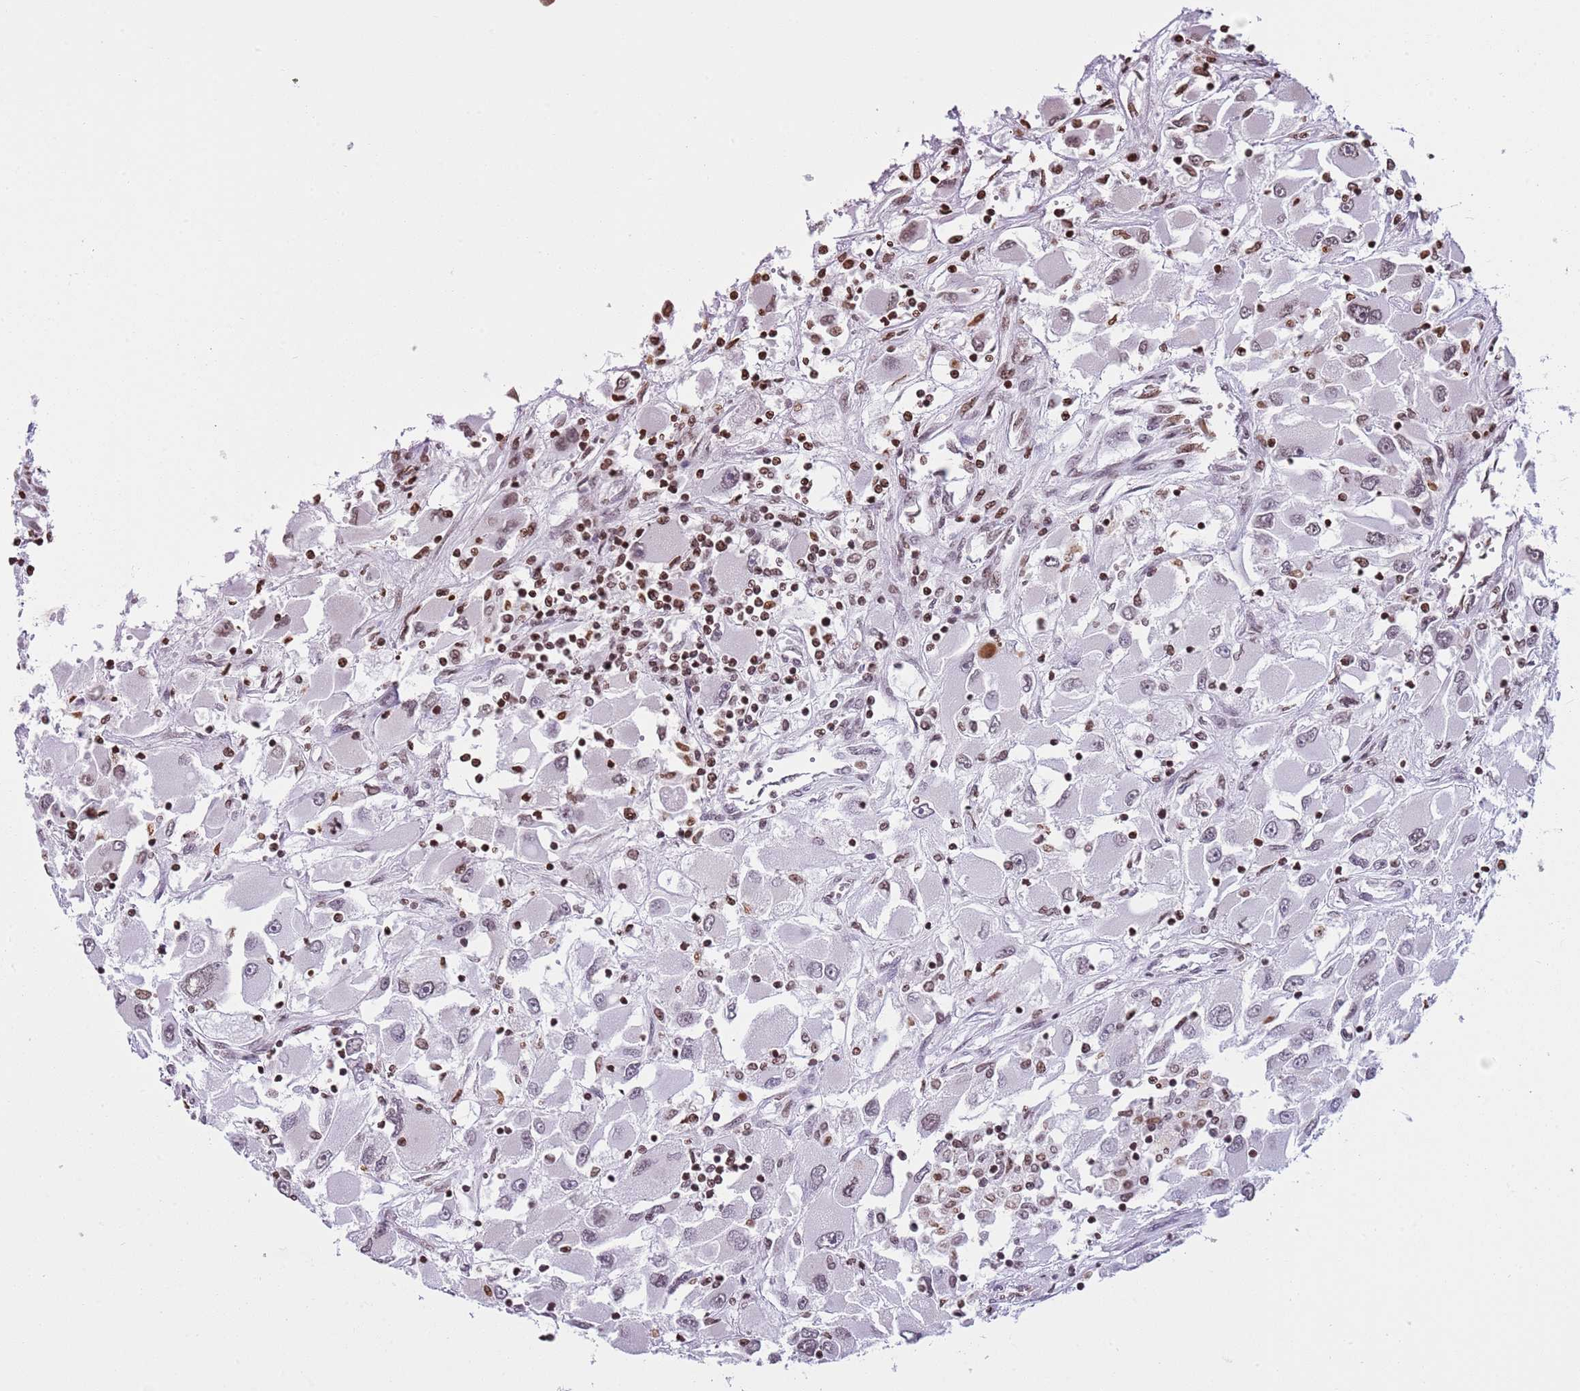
{"staining": {"intensity": "moderate", "quantity": "<25%", "location": "nuclear"}, "tissue": "renal cancer", "cell_type": "Tumor cells", "image_type": "cancer", "snomed": [{"axis": "morphology", "description": "Adenocarcinoma, NOS"}, {"axis": "topography", "description": "Kidney"}], "caption": "Renal cancer (adenocarcinoma) stained with a protein marker shows moderate staining in tumor cells.", "gene": "KPNA3", "patient": {"sex": "female", "age": 52}}